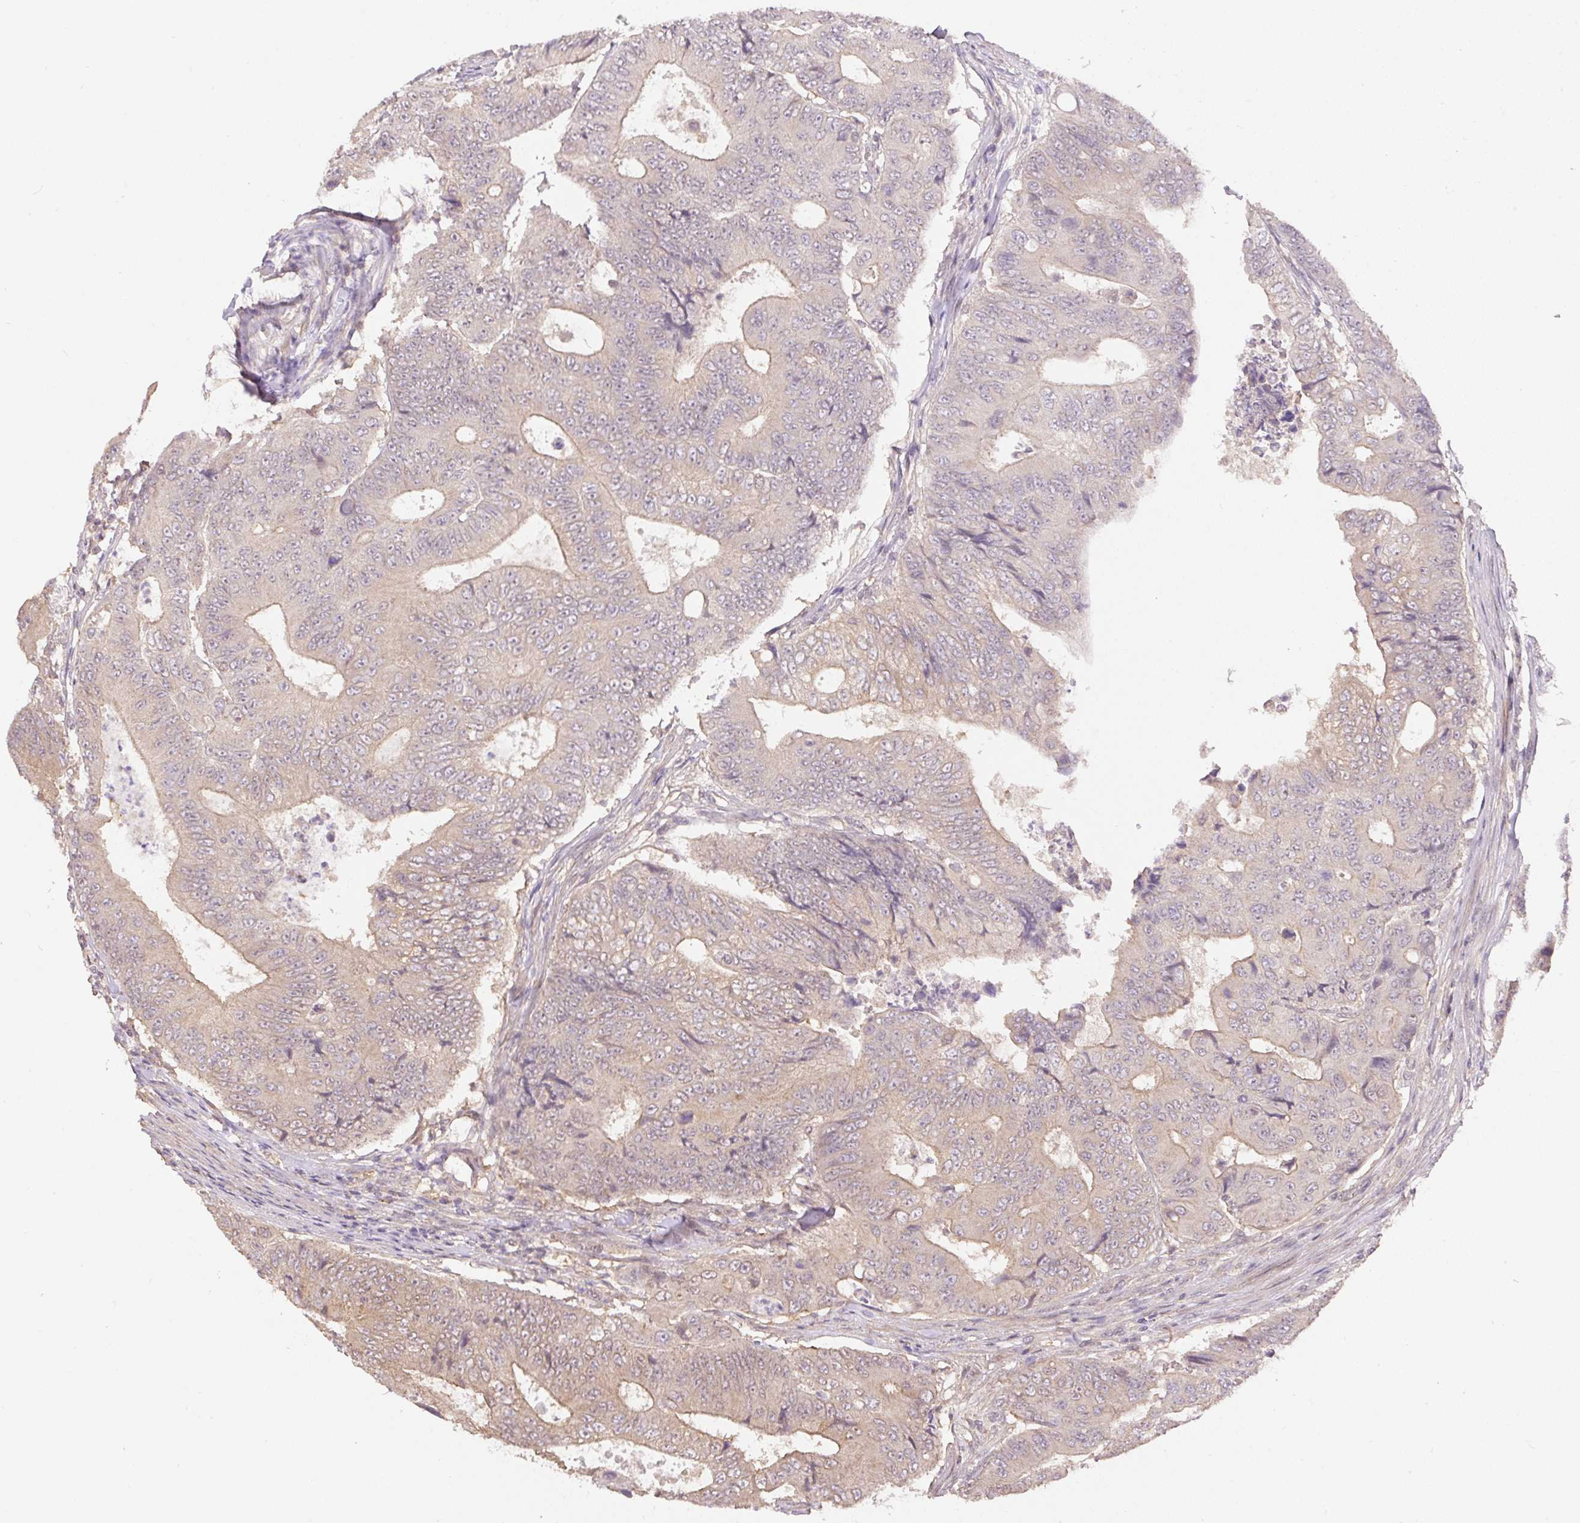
{"staining": {"intensity": "weak", "quantity": "<25%", "location": "cytoplasmic/membranous"}, "tissue": "colorectal cancer", "cell_type": "Tumor cells", "image_type": "cancer", "snomed": [{"axis": "morphology", "description": "Adenocarcinoma, NOS"}, {"axis": "topography", "description": "Colon"}], "caption": "Tumor cells are negative for protein expression in human adenocarcinoma (colorectal). (DAB (3,3'-diaminobenzidine) IHC visualized using brightfield microscopy, high magnification).", "gene": "COX8A", "patient": {"sex": "female", "age": 48}}